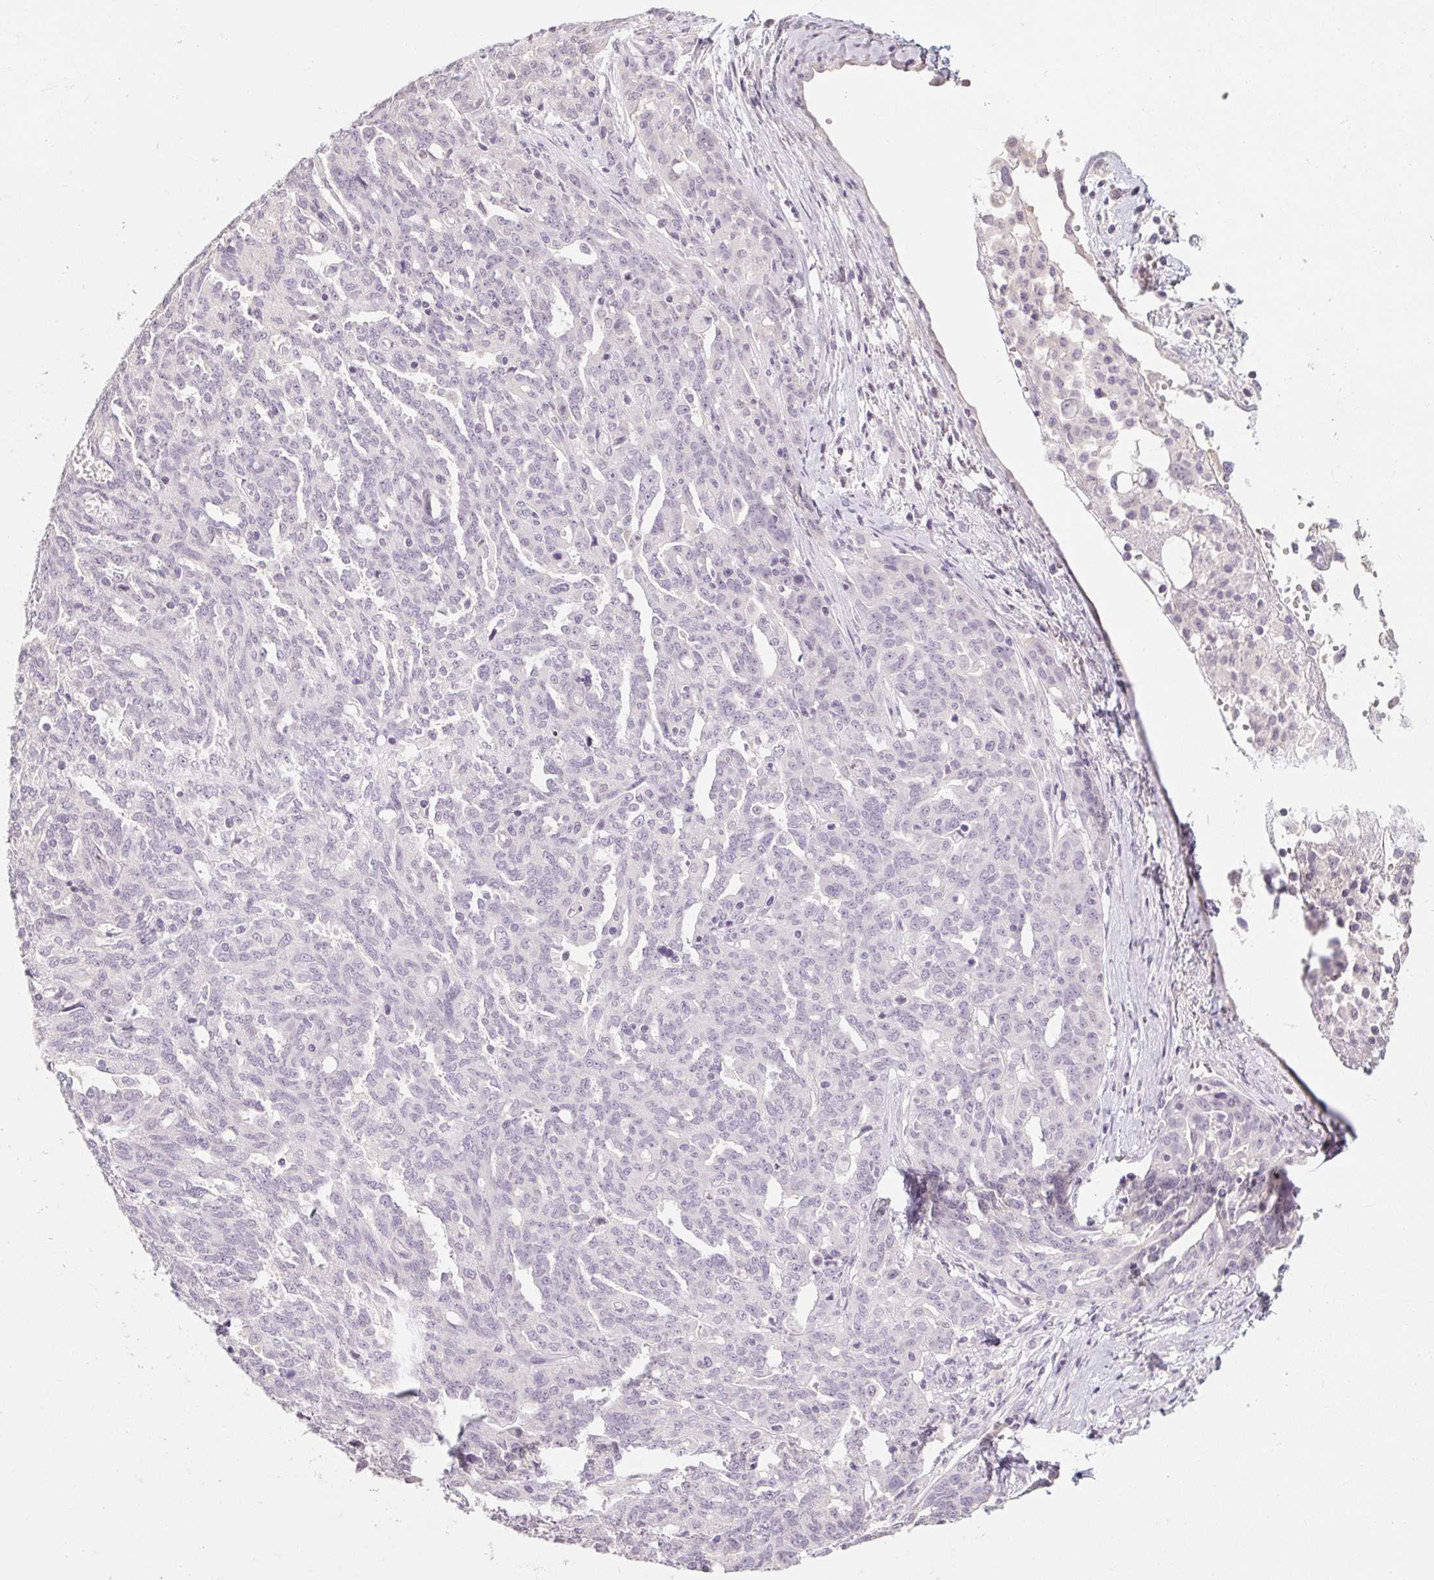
{"staining": {"intensity": "negative", "quantity": "none", "location": "none"}, "tissue": "ovarian cancer", "cell_type": "Tumor cells", "image_type": "cancer", "snomed": [{"axis": "morphology", "description": "Cystadenocarcinoma, serous, NOS"}, {"axis": "topography", "description": "Ovary"}], "caption": "High magnification brightfield microscopy of ovarian serous cystadenocarcinoma stained with DAB (3,3'-diaminobenzidine) (brown) and counterstained with hematoxylin (blue): tumor cells show no significant staining.", "gene": "CAPZA3", "patient": {"sex": "female", "age": 67}}